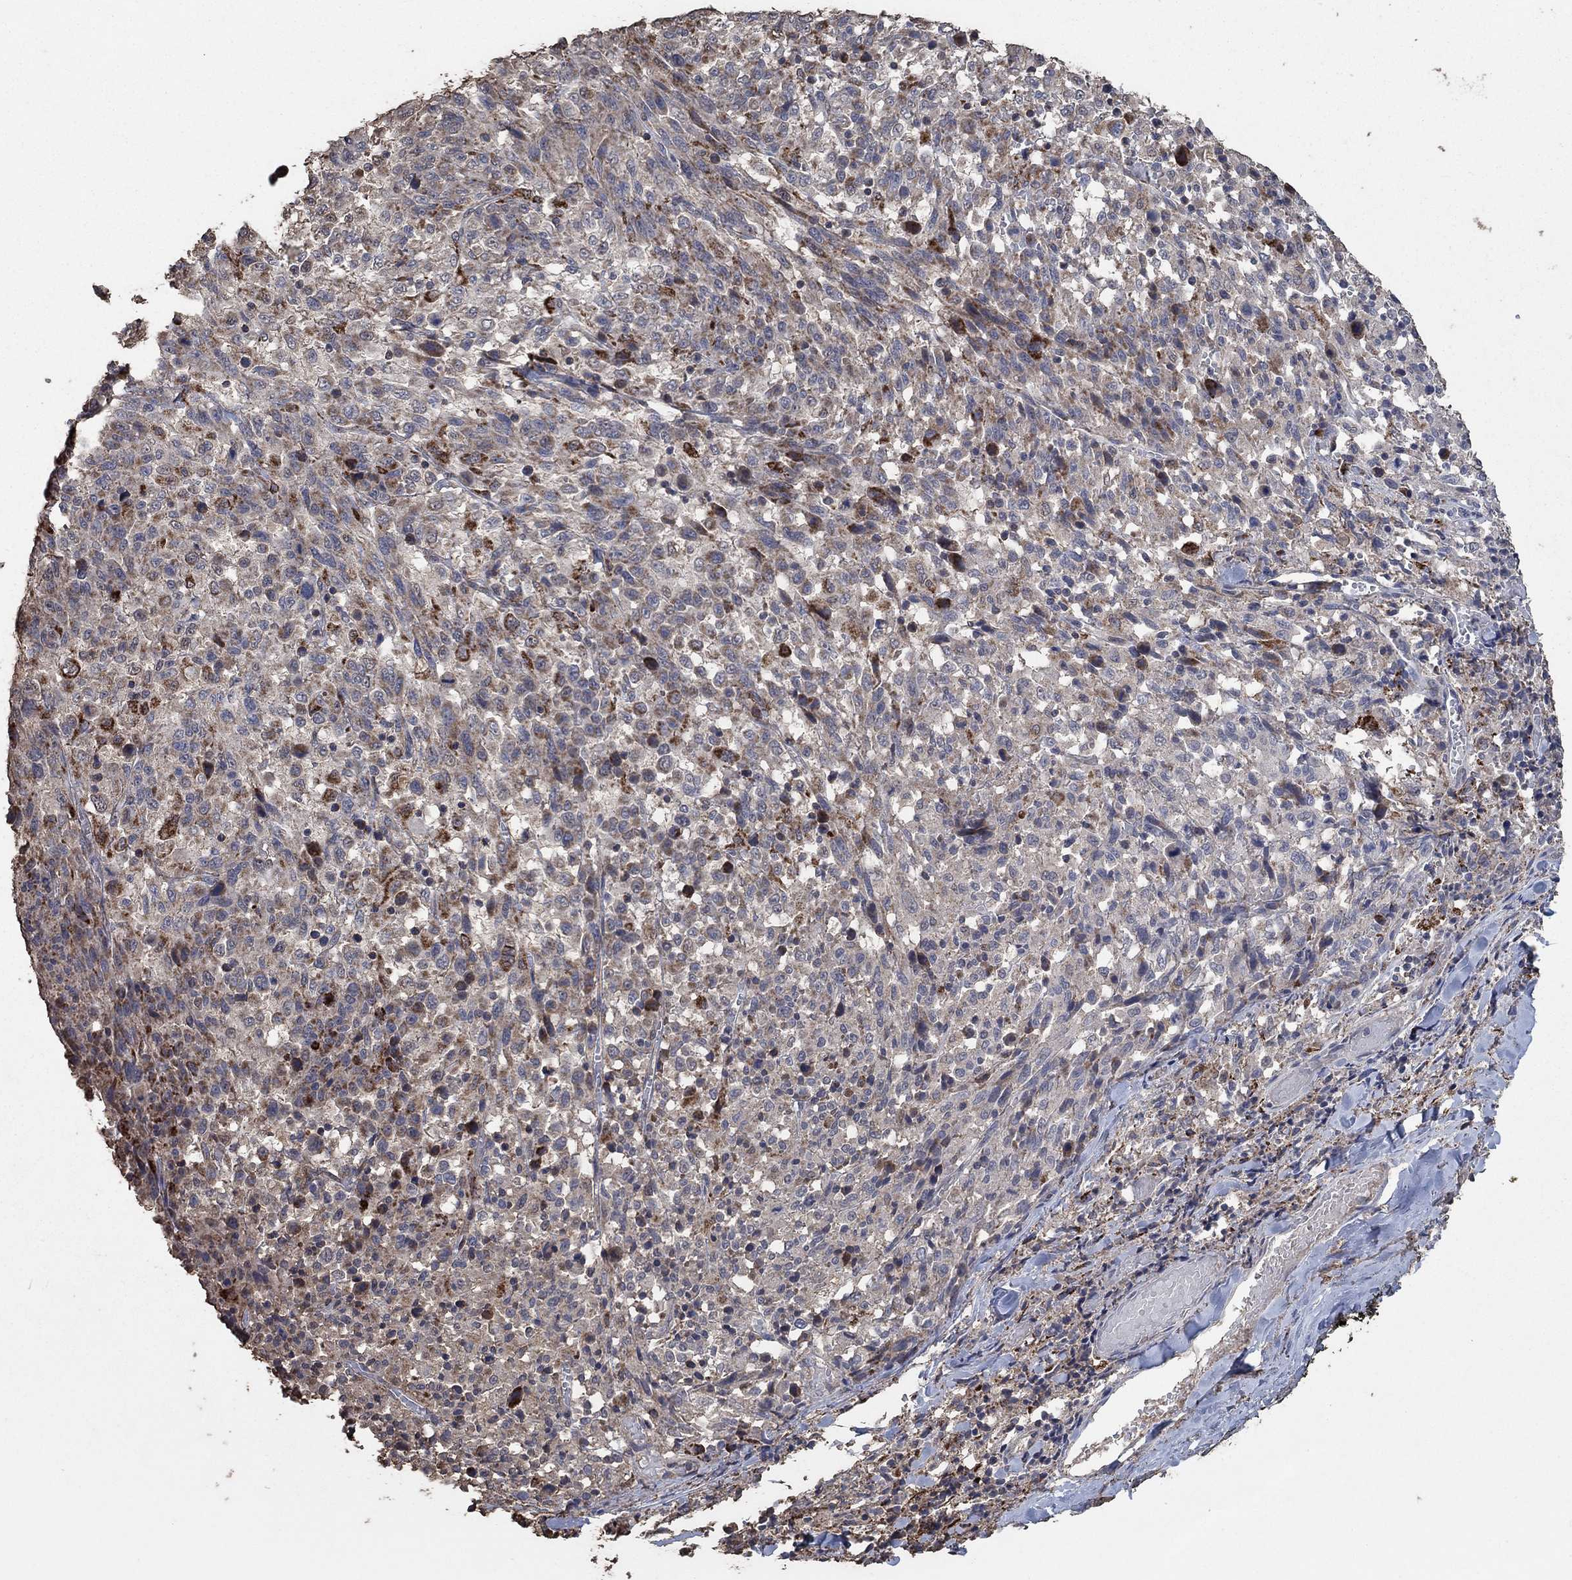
{"staining": {"intensity": "moderate", "quantity": "<25%", "location": "cytoplasmic/membranous"}, "tissue": "melanoma", "cell_type": "Tumor cells", "image_type": "cancer", "snomed": [{"axis": "morphology", "description": "Malignant melanoma, NOS"}, {"axis": "topography", "description": "Skin"}], "caption": "Brown immunohistochemical staining in malignant melanoma shows moderate cytoplasmic/membranous expression in about <25% of tumor cells. (IHC, brightfield microscopy, high magnification).", "gene": "MRPS24", "patient": {"sex": "female", "age": 91}}